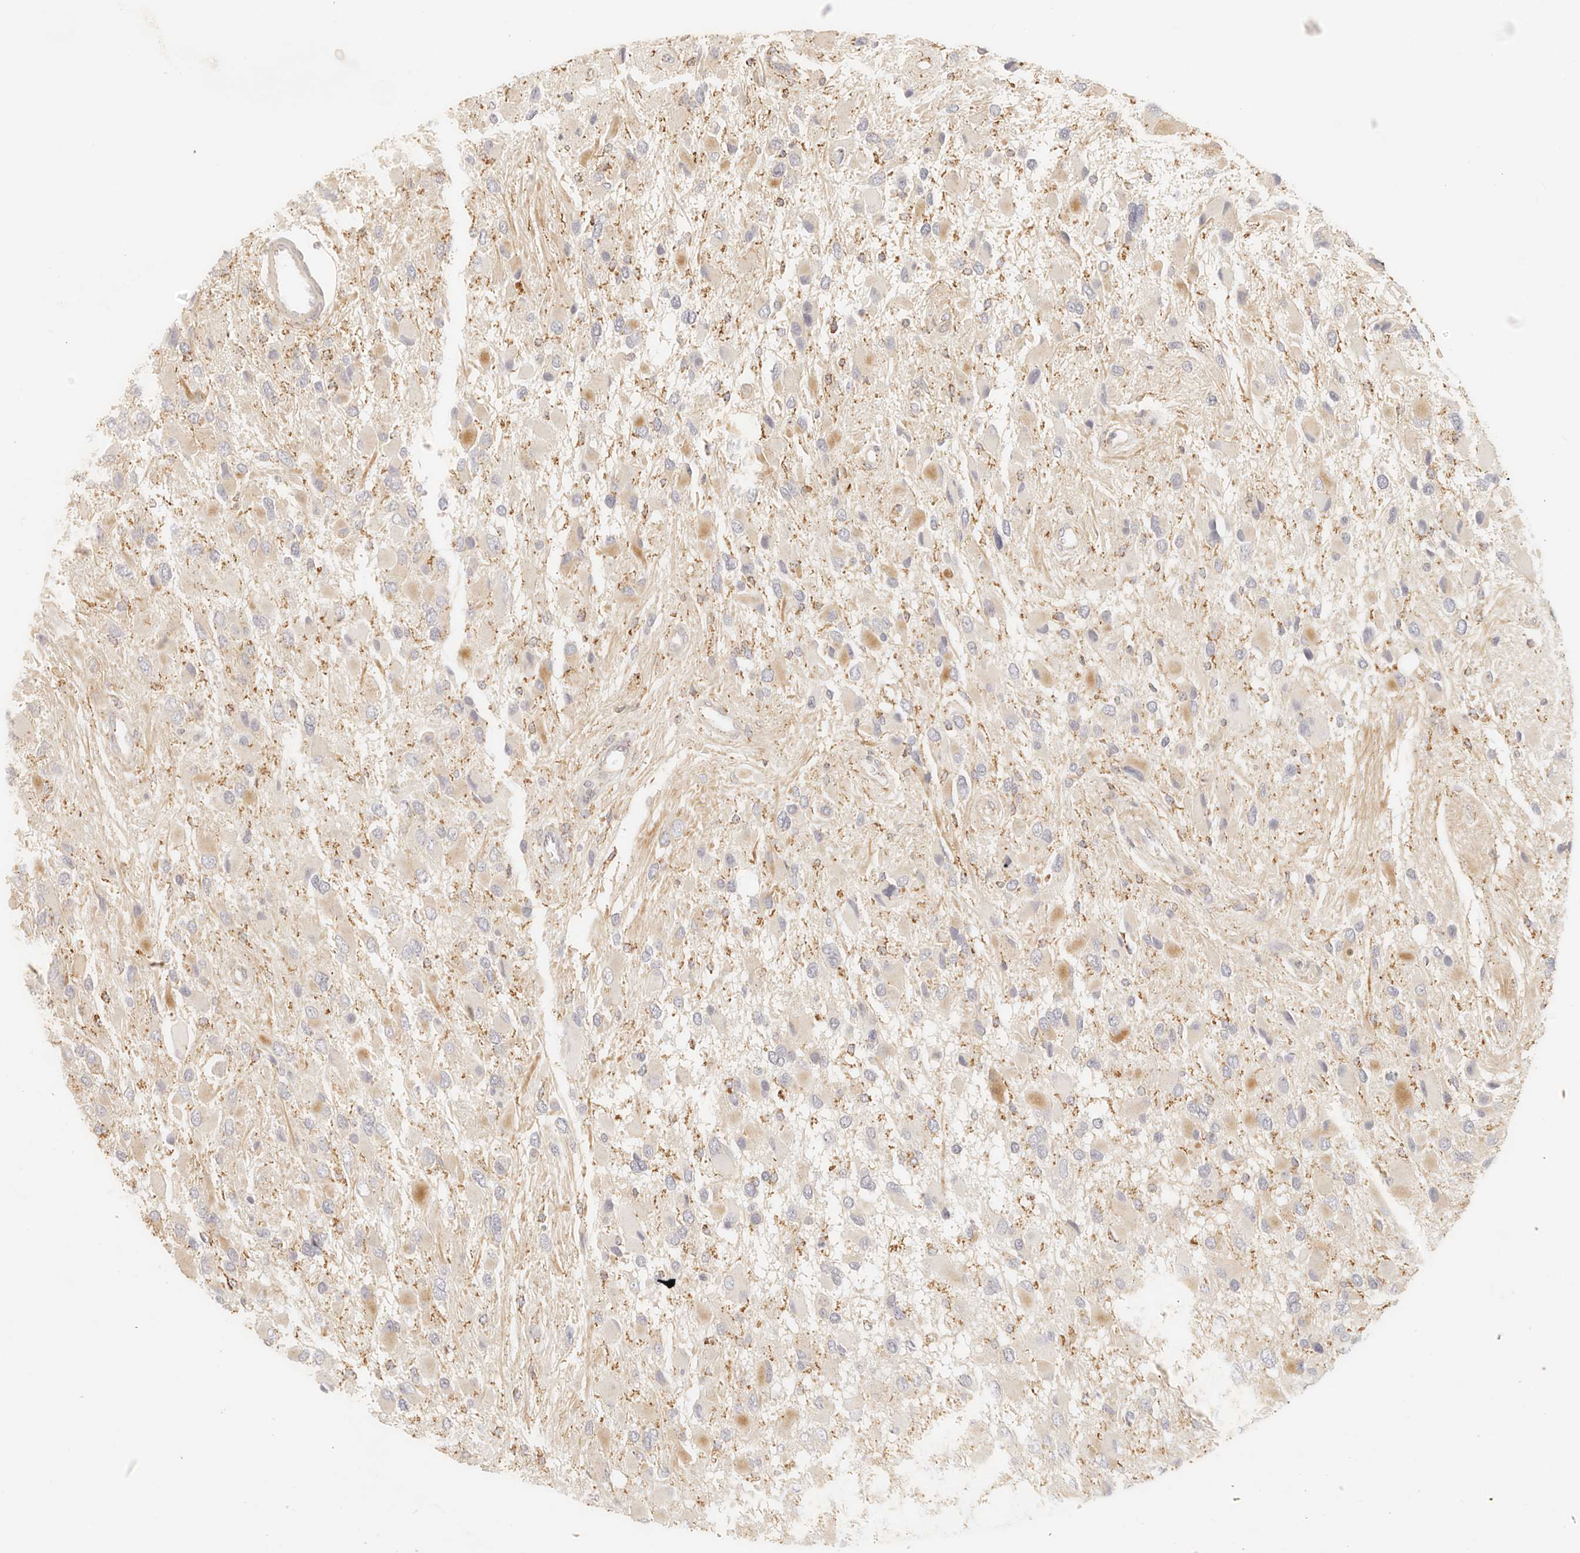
{"staining": {"intensity": "negative", "quantity": "none", "location": "none"}, "tissue": "glioma", "cell_type": "Tumor cells", "image_type": "cancer", "snomed": [{"axis": "morphology", "description": "Glioma, malignant, High grade"}, {"axis": "topography", "description": "Brain"}], "caption": "This is an immunohistochemistry (IHC) micrograph of malignant glioma (high-grade). There is no staining in tumor cells.", "gene": "CNMD", "patient": {"sex": "male", "age": 53}}